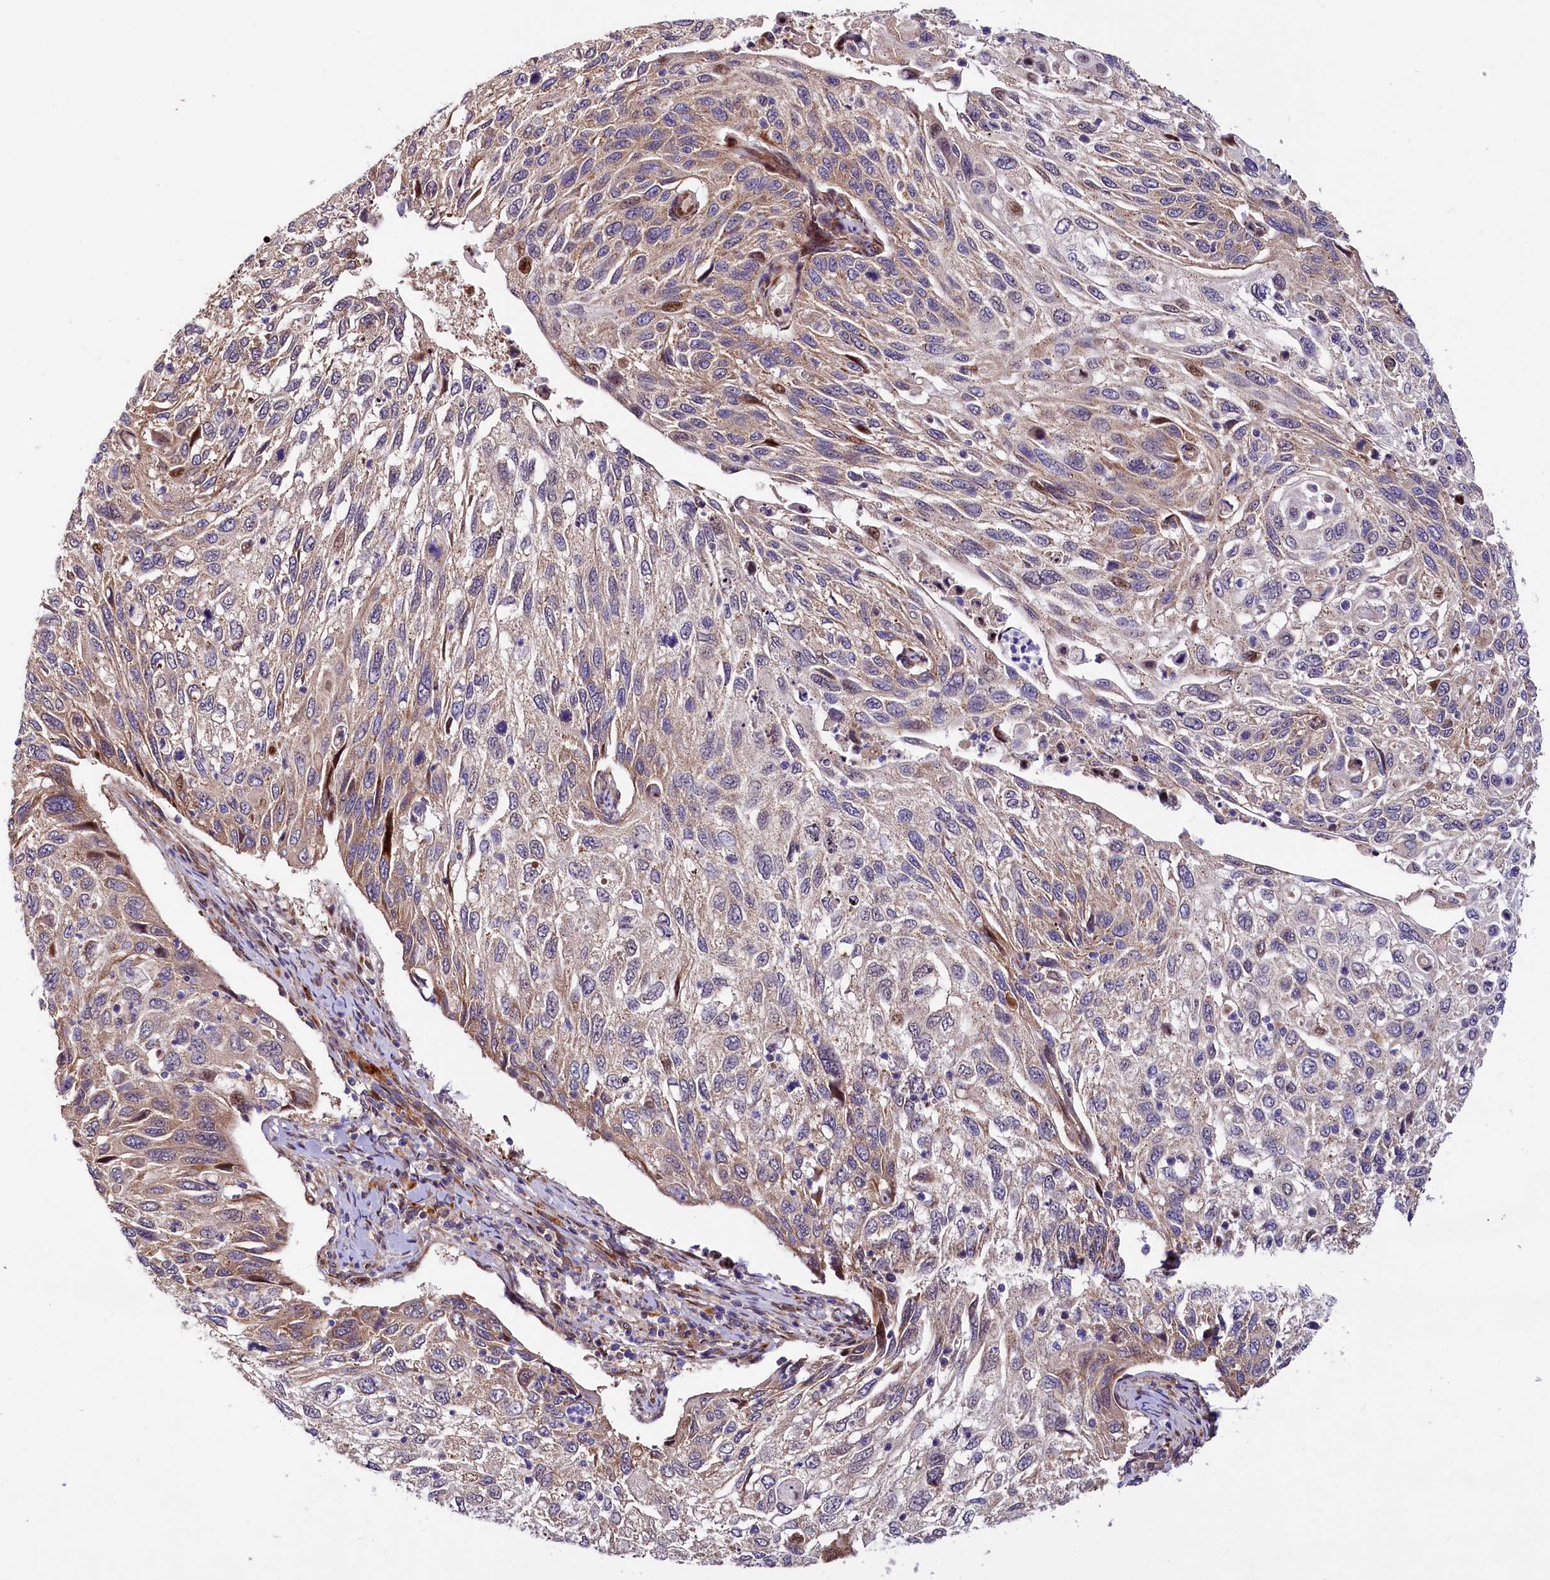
{"staining": {"intensity": "moderate", "quantity": "<25%", "location": "cytoplasmic/membranous,nuclear"}, "tissue": "cervical cancer", "cell_type": "Tumor cells", "image_type": "cancer", "snomed": [{"axis": "morphology", "description": "Squamous cell carcinoma, NOS"}, {"axis": "topography", "description": "Cervix"}], "caption": "The immunohistochemical stain labels moderate cytoplasmic/membranous and nuclear positivity in tumor cells of squamous cell carcinoma (cervical) tissue. The protein is shown in brown color, while the nuclei are stained blue.", "gene": "PDZRN3", "patient": {"sex": "female", "age": 70}}